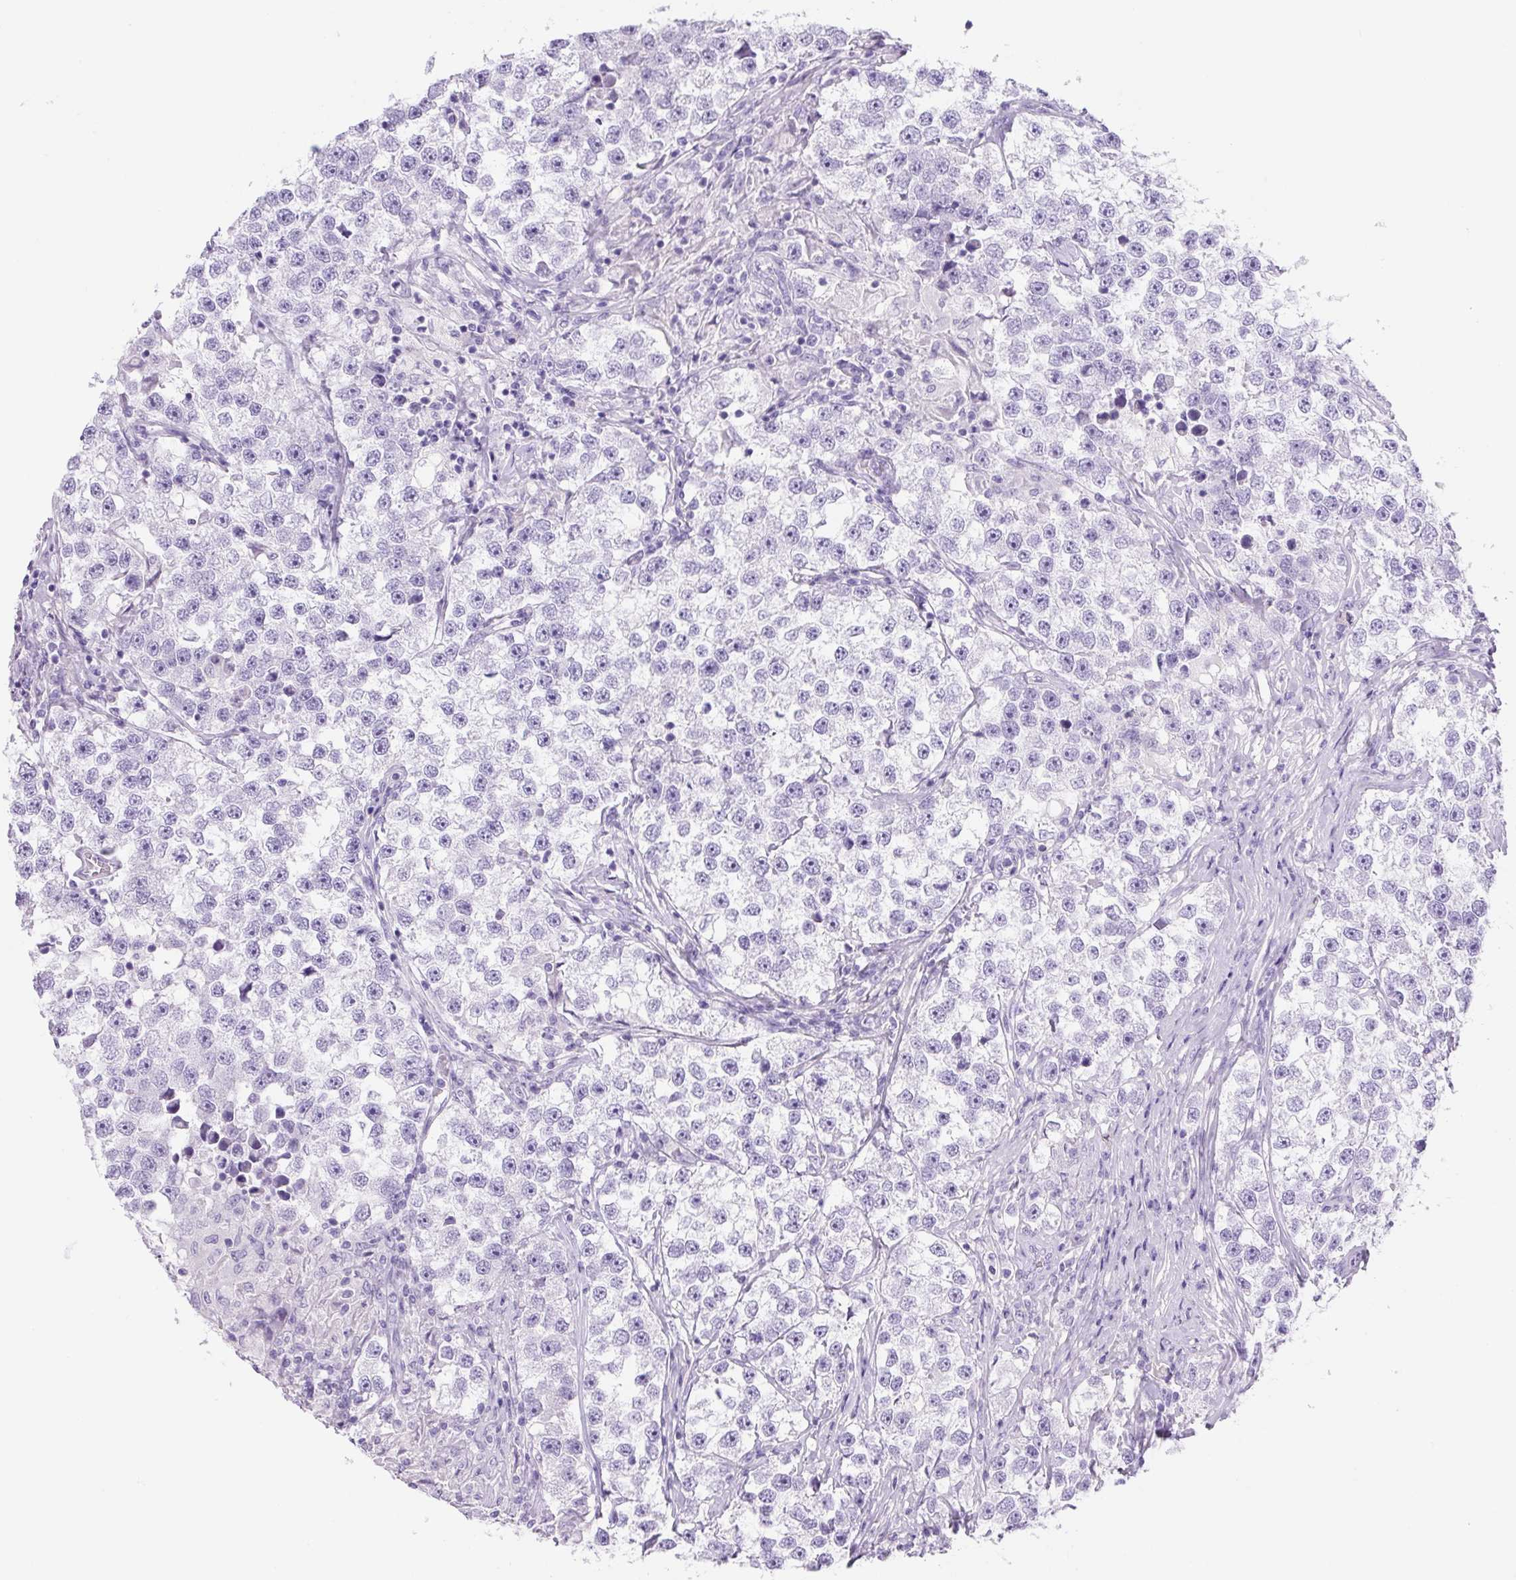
{"staining": {"intensity": "negative", "quantity": "none", "location": "none"}, "tissue": "testis cancer", "cell_type": "Tumor cells", "image_type": "cancer", "snomed": [{"axis": "morphology", "description": "Seminoma, NOS"}, {"axis": "topography", "description": "Testis"}], "caption": "Histopathology image shows no protein expression in tumor cells of seminoma (testis) tissue. Nuclei are stained in blue.", "gene": "PRRT1", "patient": {"sex": "male", "age": 46}}